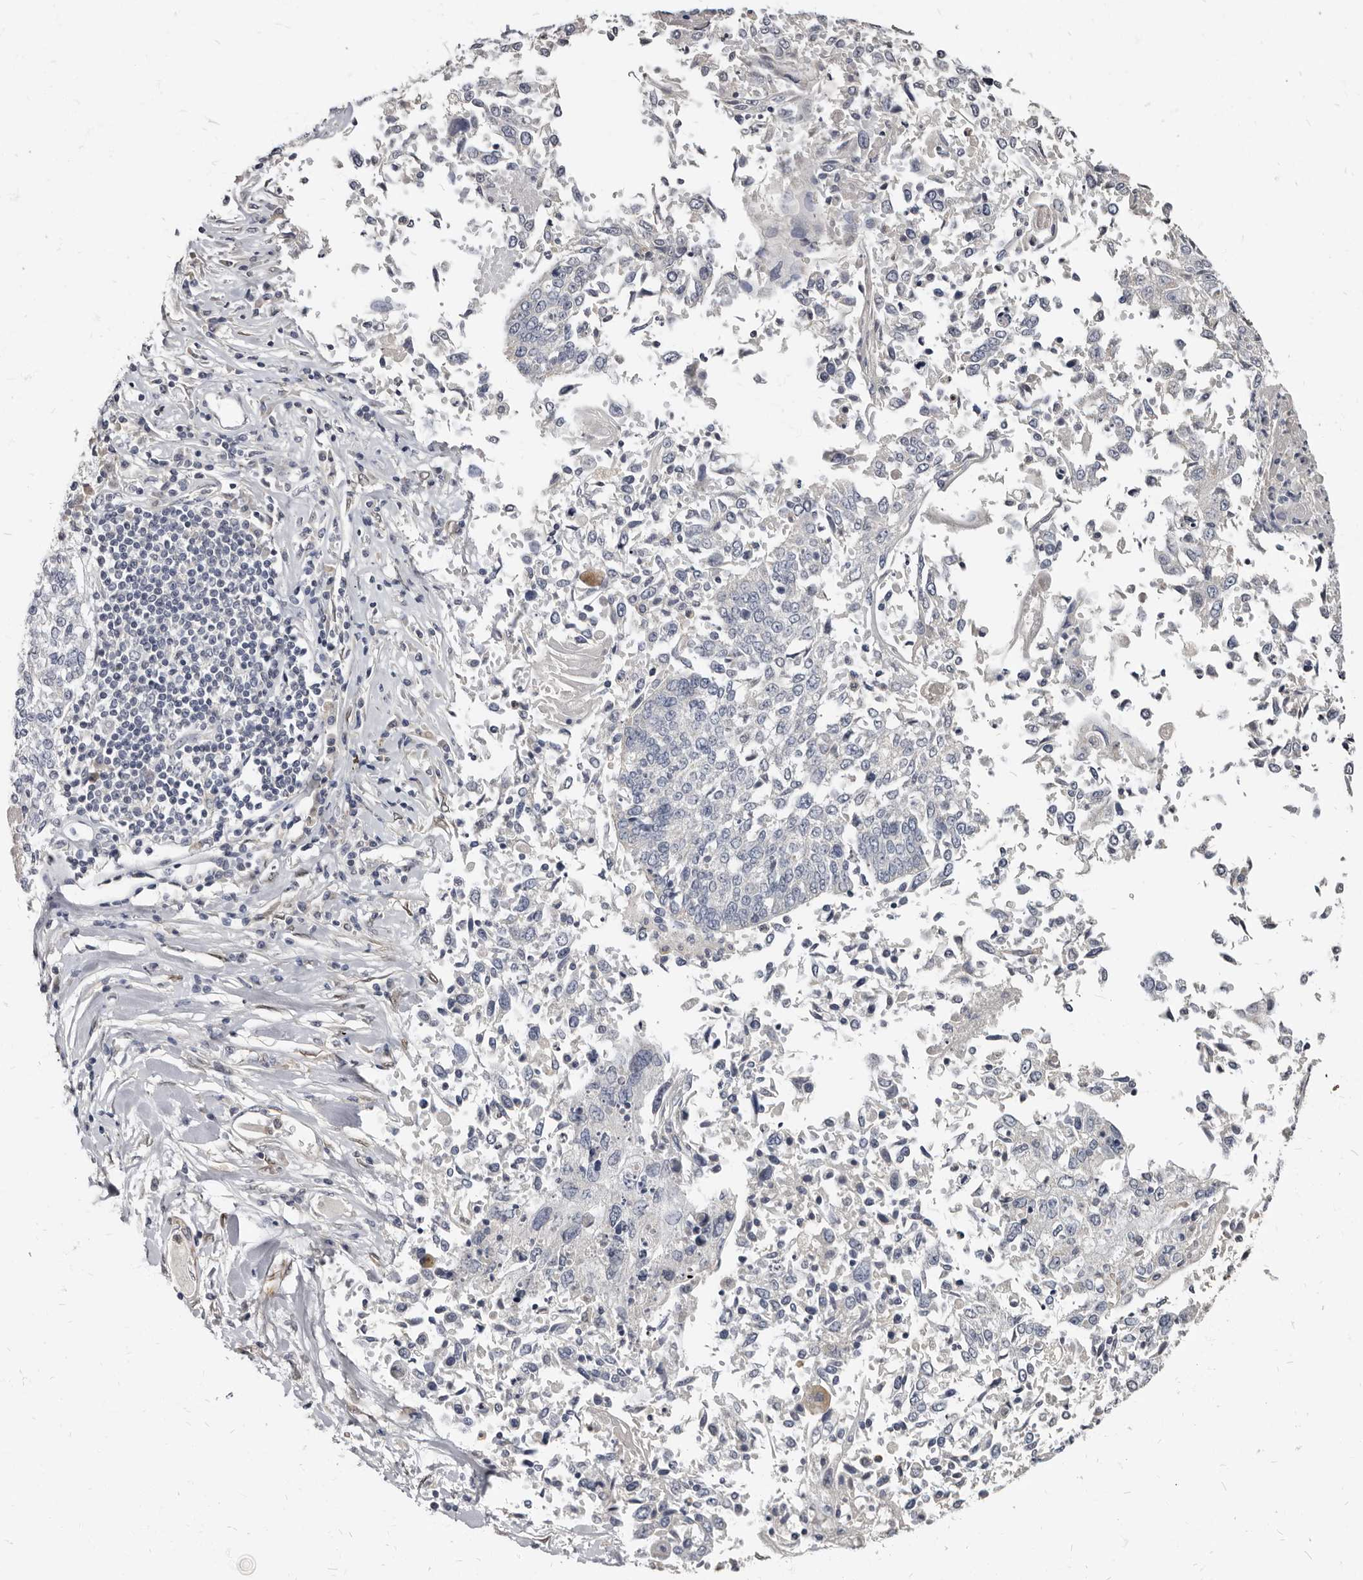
{"staining": {"intensity": "negative", "quantity": "none", "location": "none"}, "tissue": "lung cancer", "cell_type": "Tumor cells", "image_type": "cancer", "snomed": [{"axis": "morphology", "description": "Normal tissue, NOS"}, {"axis": "morphology", "description": "Squamous cell carcinoma, NOS"}, {"axis": "topography", "description": "Cartilage tissue"}, {"axis": "topography", "description": "Lung"}, {"axis": "topography", "description": "Peripheral nerve tissue"}], "caption": "Immunohistochemistry of human squamous cell carcinoma (lung) displays no expression in tumor cells.", "gene": "MRGPRF", "patient": {"sex": "female", "age": 49}}